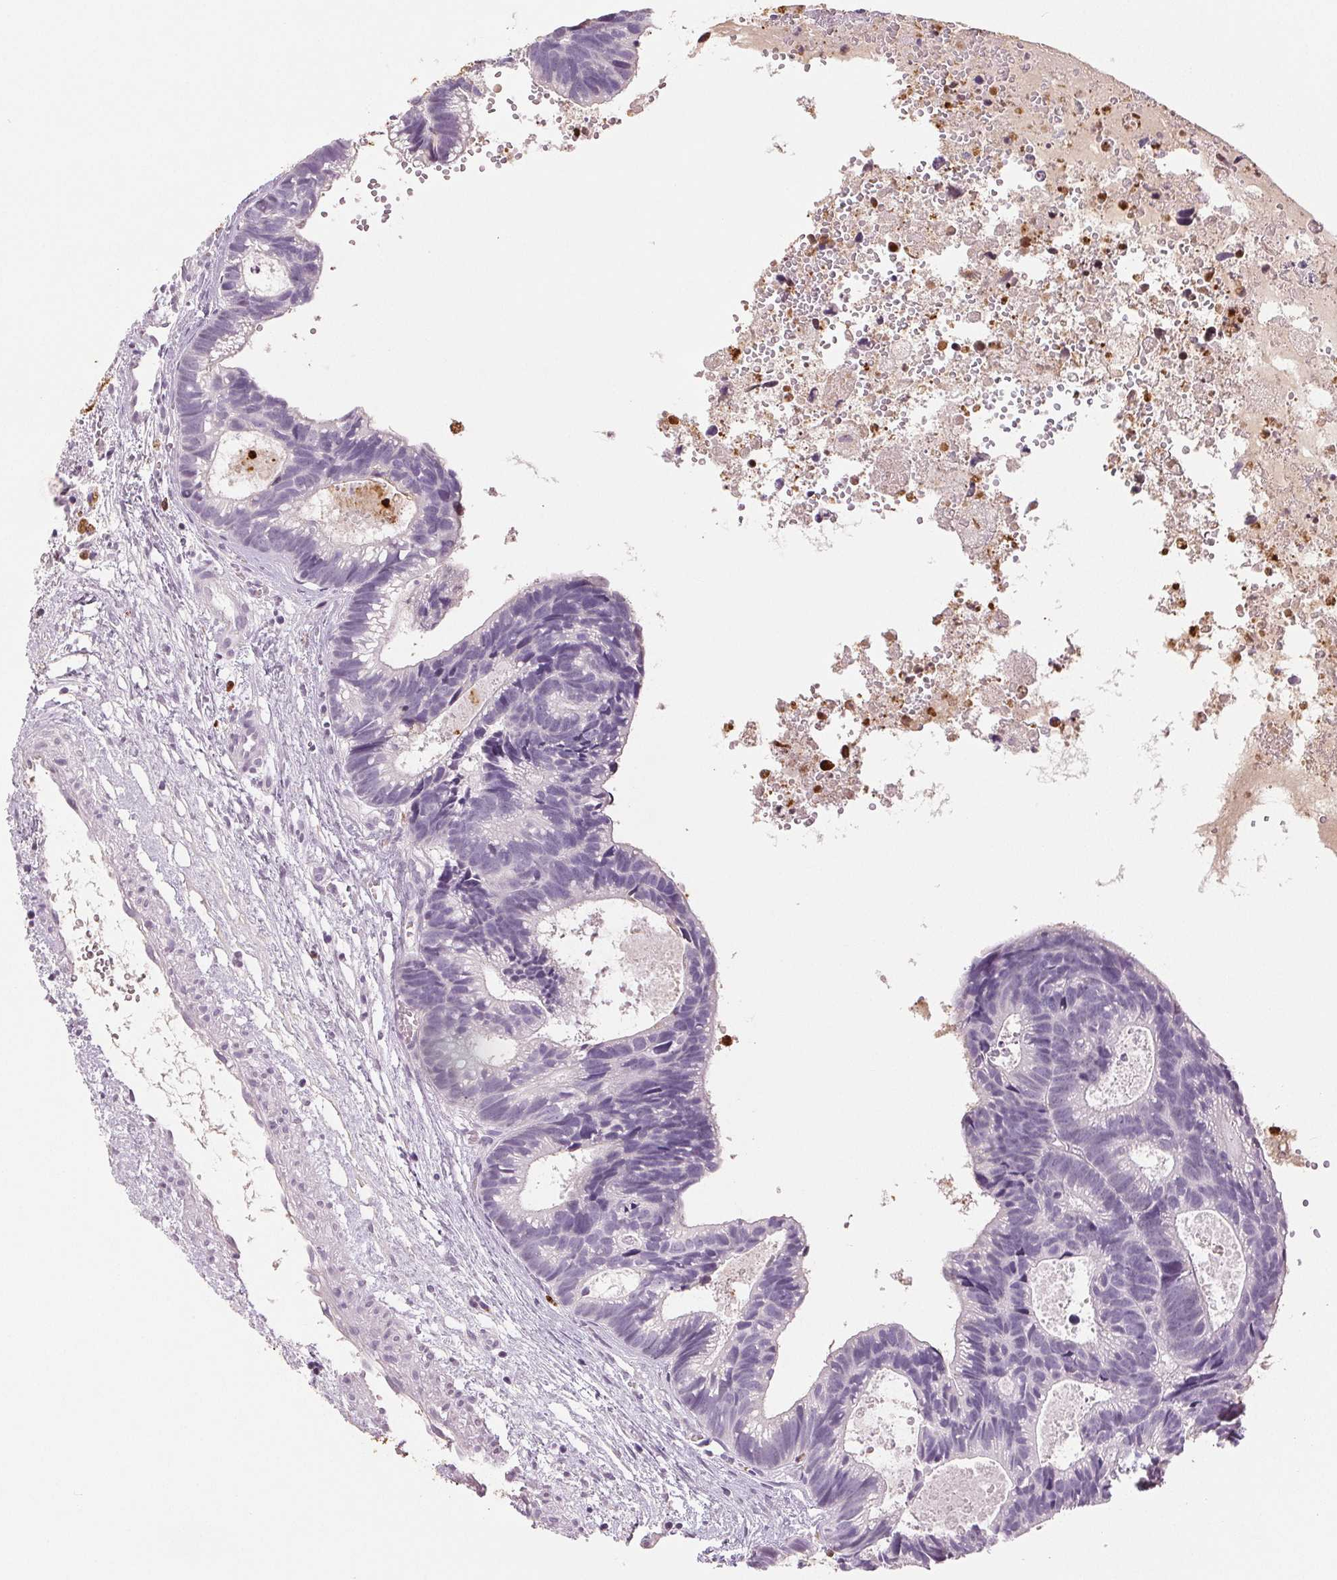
{"staining": {"intensity": "negative", "quantity": "none", "location": "none"}, "tissue": "head and neck cancer", "cell_type": "Tumor cells", "image_type": "cancer", "snomed": [{"axis": "morphology", "description": "Adenocarcinoma, NOS"}, {"axis": "topography", "description": "Head-Neck"}], "caption": "Tumor cells are negative for brown protein staining in adenocarcinoma (head and neck).", "gene": "LTF", "patient": {"sex": "male", "age": 62}}